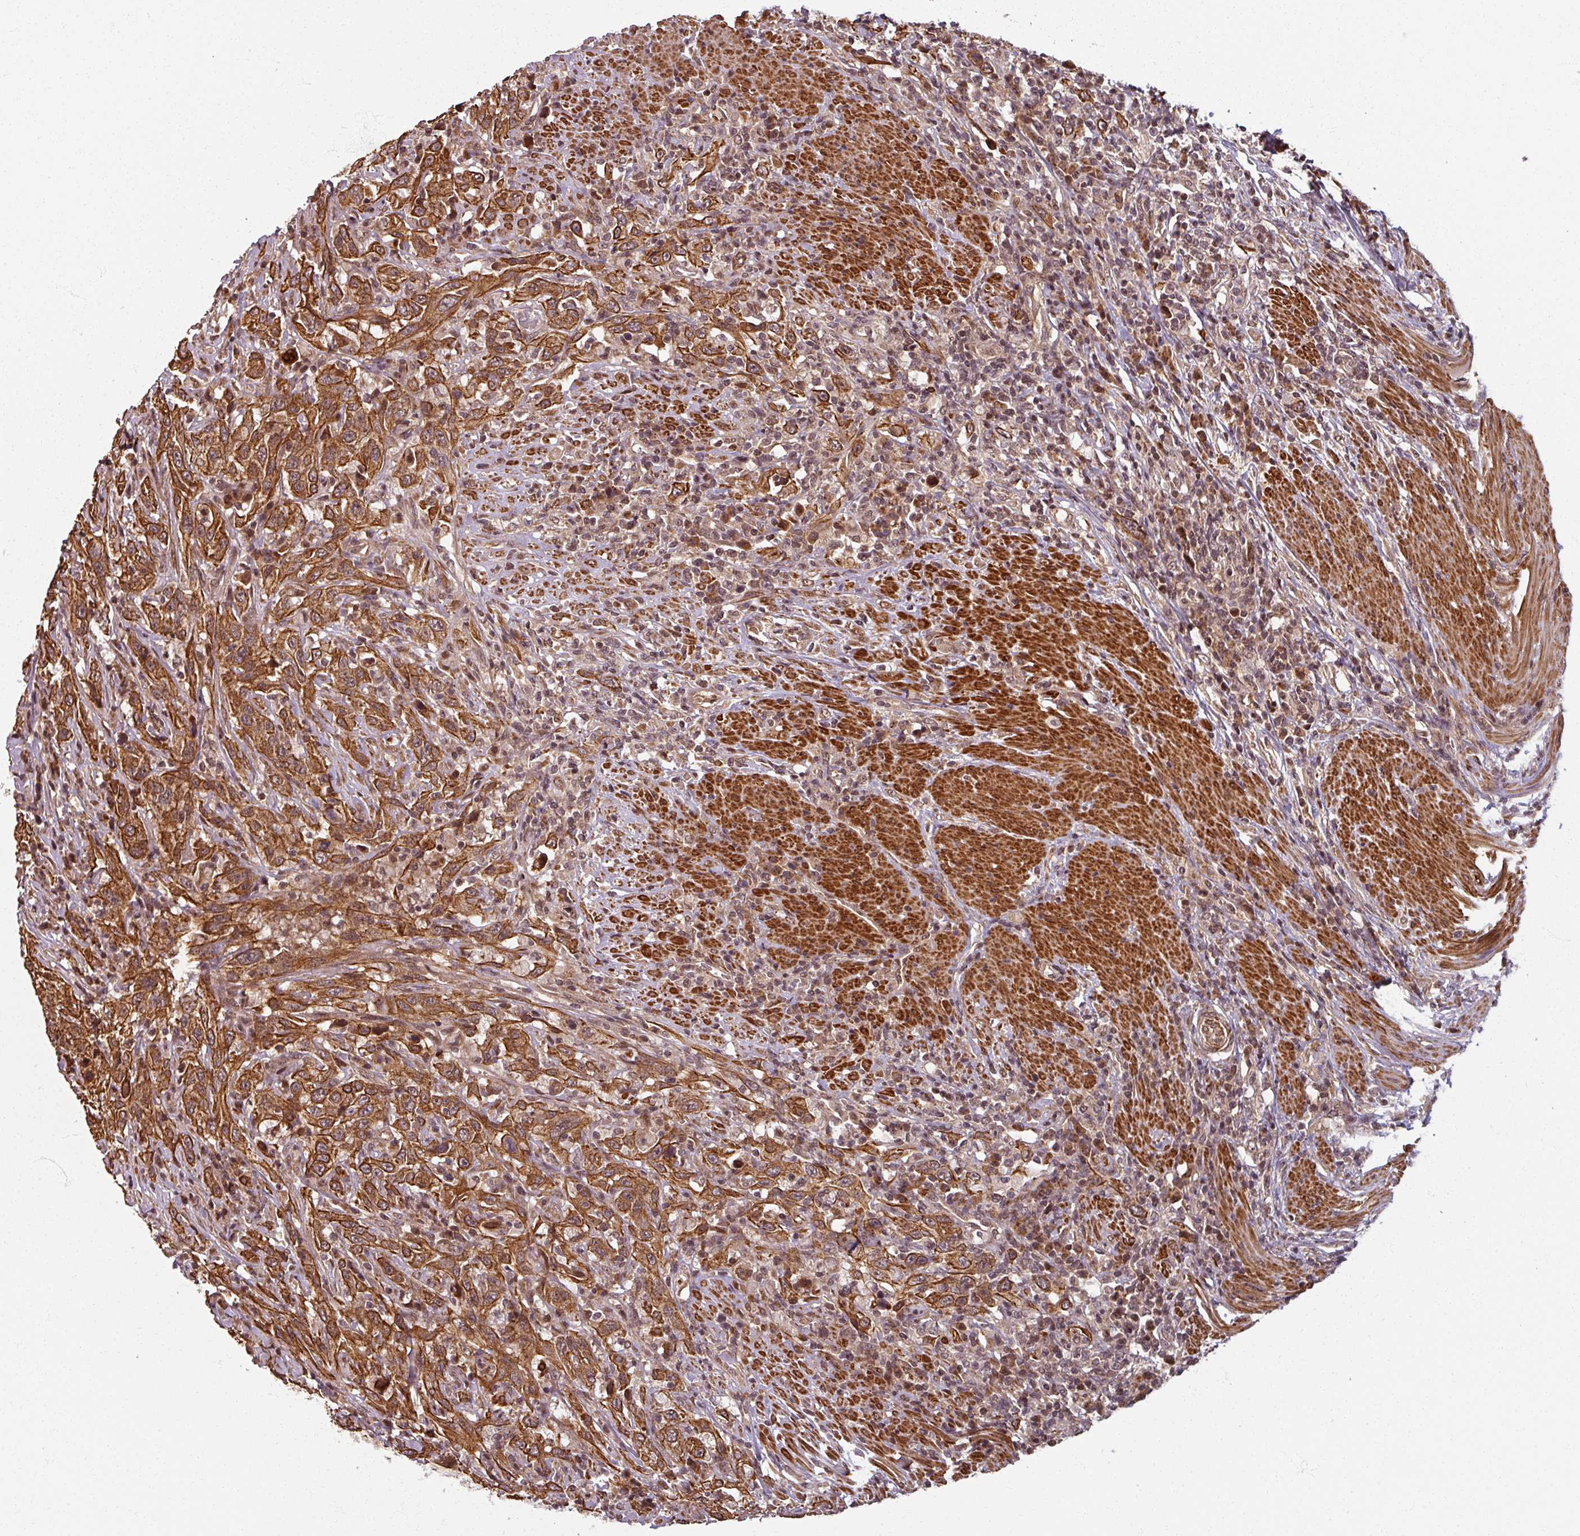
{"staining": {"intensity": "strong", "quantity": ">75%", "location": "cytoplasmic/membranous"}, "tissue": "urothelial cancer", "cell_type": "Tumor cells", "image_type": "cancer", "snomed": [{"axis": "morphology", "description": "Urothelial carcinoma, High grade"}, {"axis": "topography", "description": "Urinary bladder"}], "caption": "This micrograph reveals high-grade urothelial carcinoma stained with IHC to label a protein in brown. The cytoplasmic/membranous of tumor cells show strong positivity for the protein. Nuclei are counter-stained blue.", "gene": "SWI5", "patient": {"sex": "male", "age": 61}}